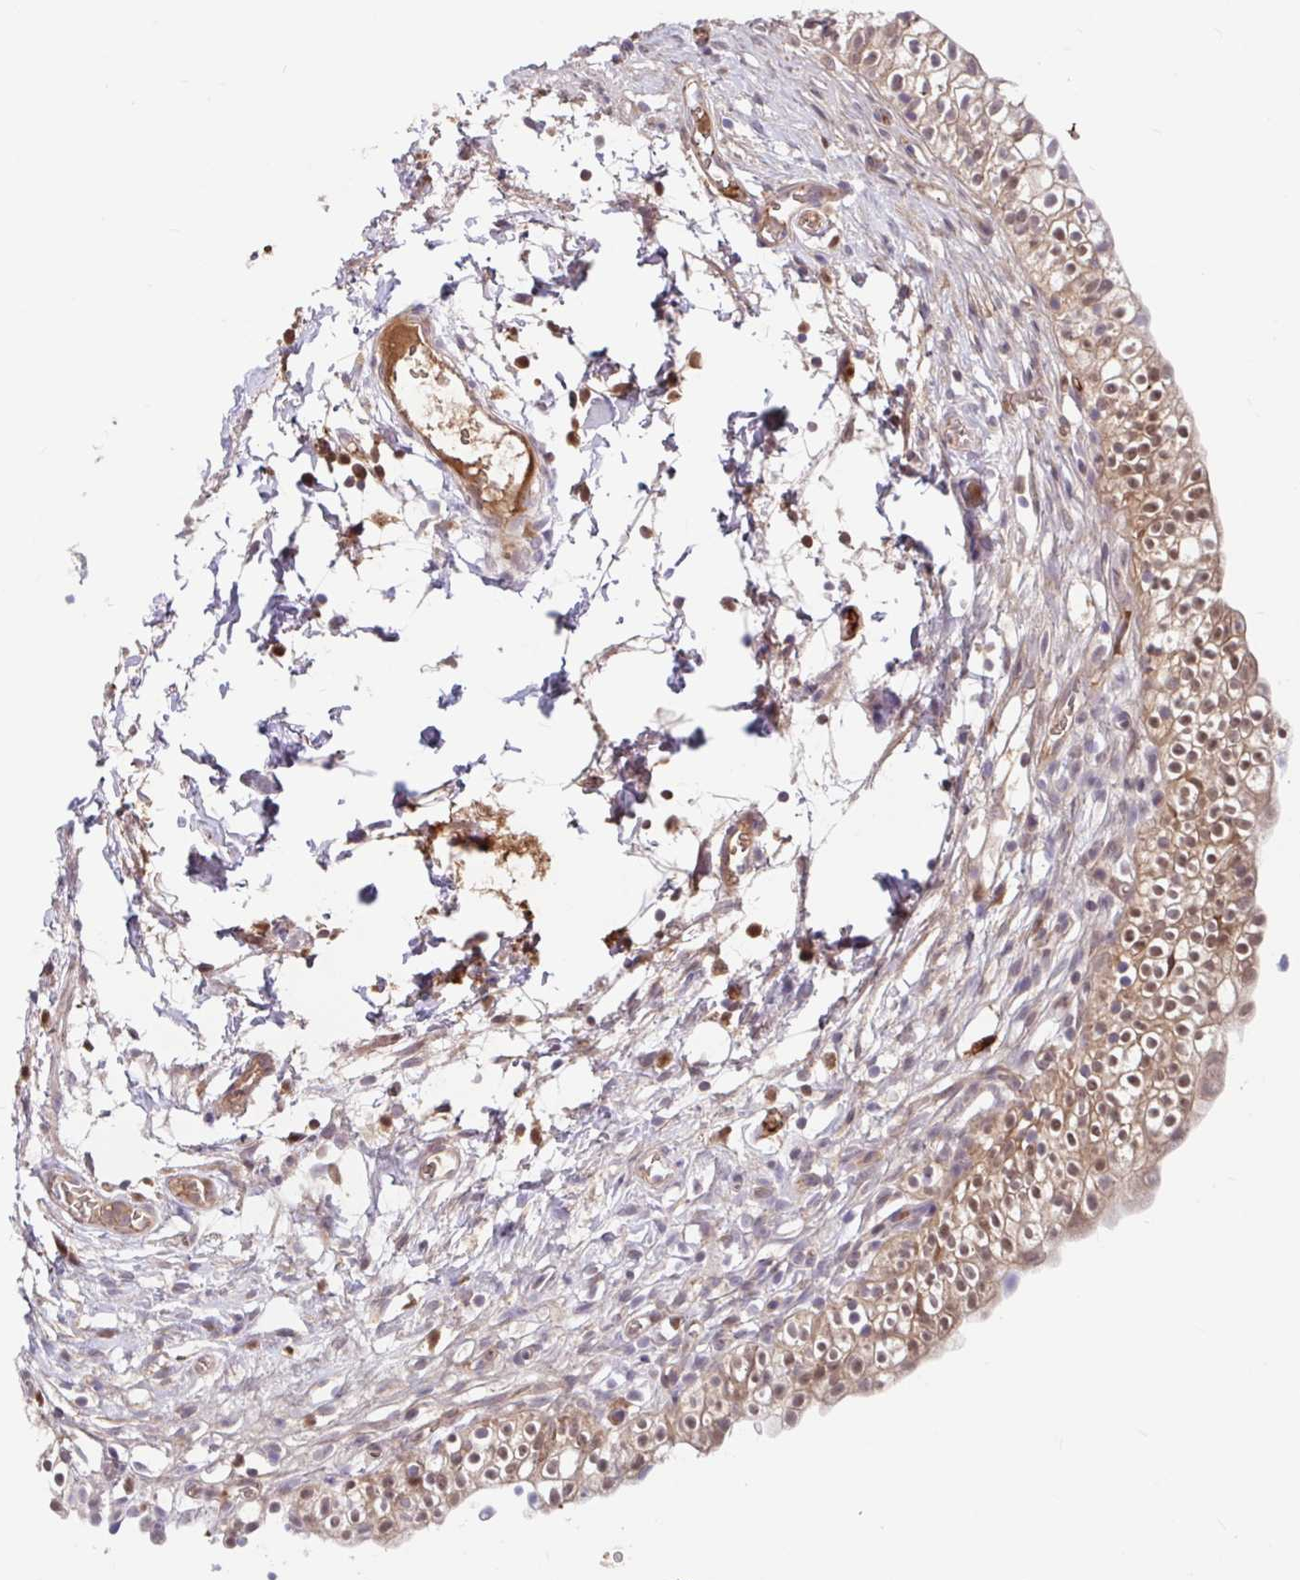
{"staining": {"intensity": "moderate", "quantity": ">75%", "location": "cytoplasmic/membranous,nuclear"}, "tissue": "urinary bladder", "cell_type": "Urothelial cells", "image_type": "normal", "snomed": [{"axis": "morphology", "description": "Normal tissue, NOS"}, {"axis": "topography", "description": "Urinary bladder"}, {"axis": "topography", "description": "Peripheral nerve tissue"}], "caption": "The histopathology image reveals immunohistochemical staining of benign urinary bladder. There is moderate cytoplasmic/membranous,nuclear positivity is present in approximately >75% of urothelial cells.", "gene": "BLVRA", "patient": {"sex": "male", "age": 55}}